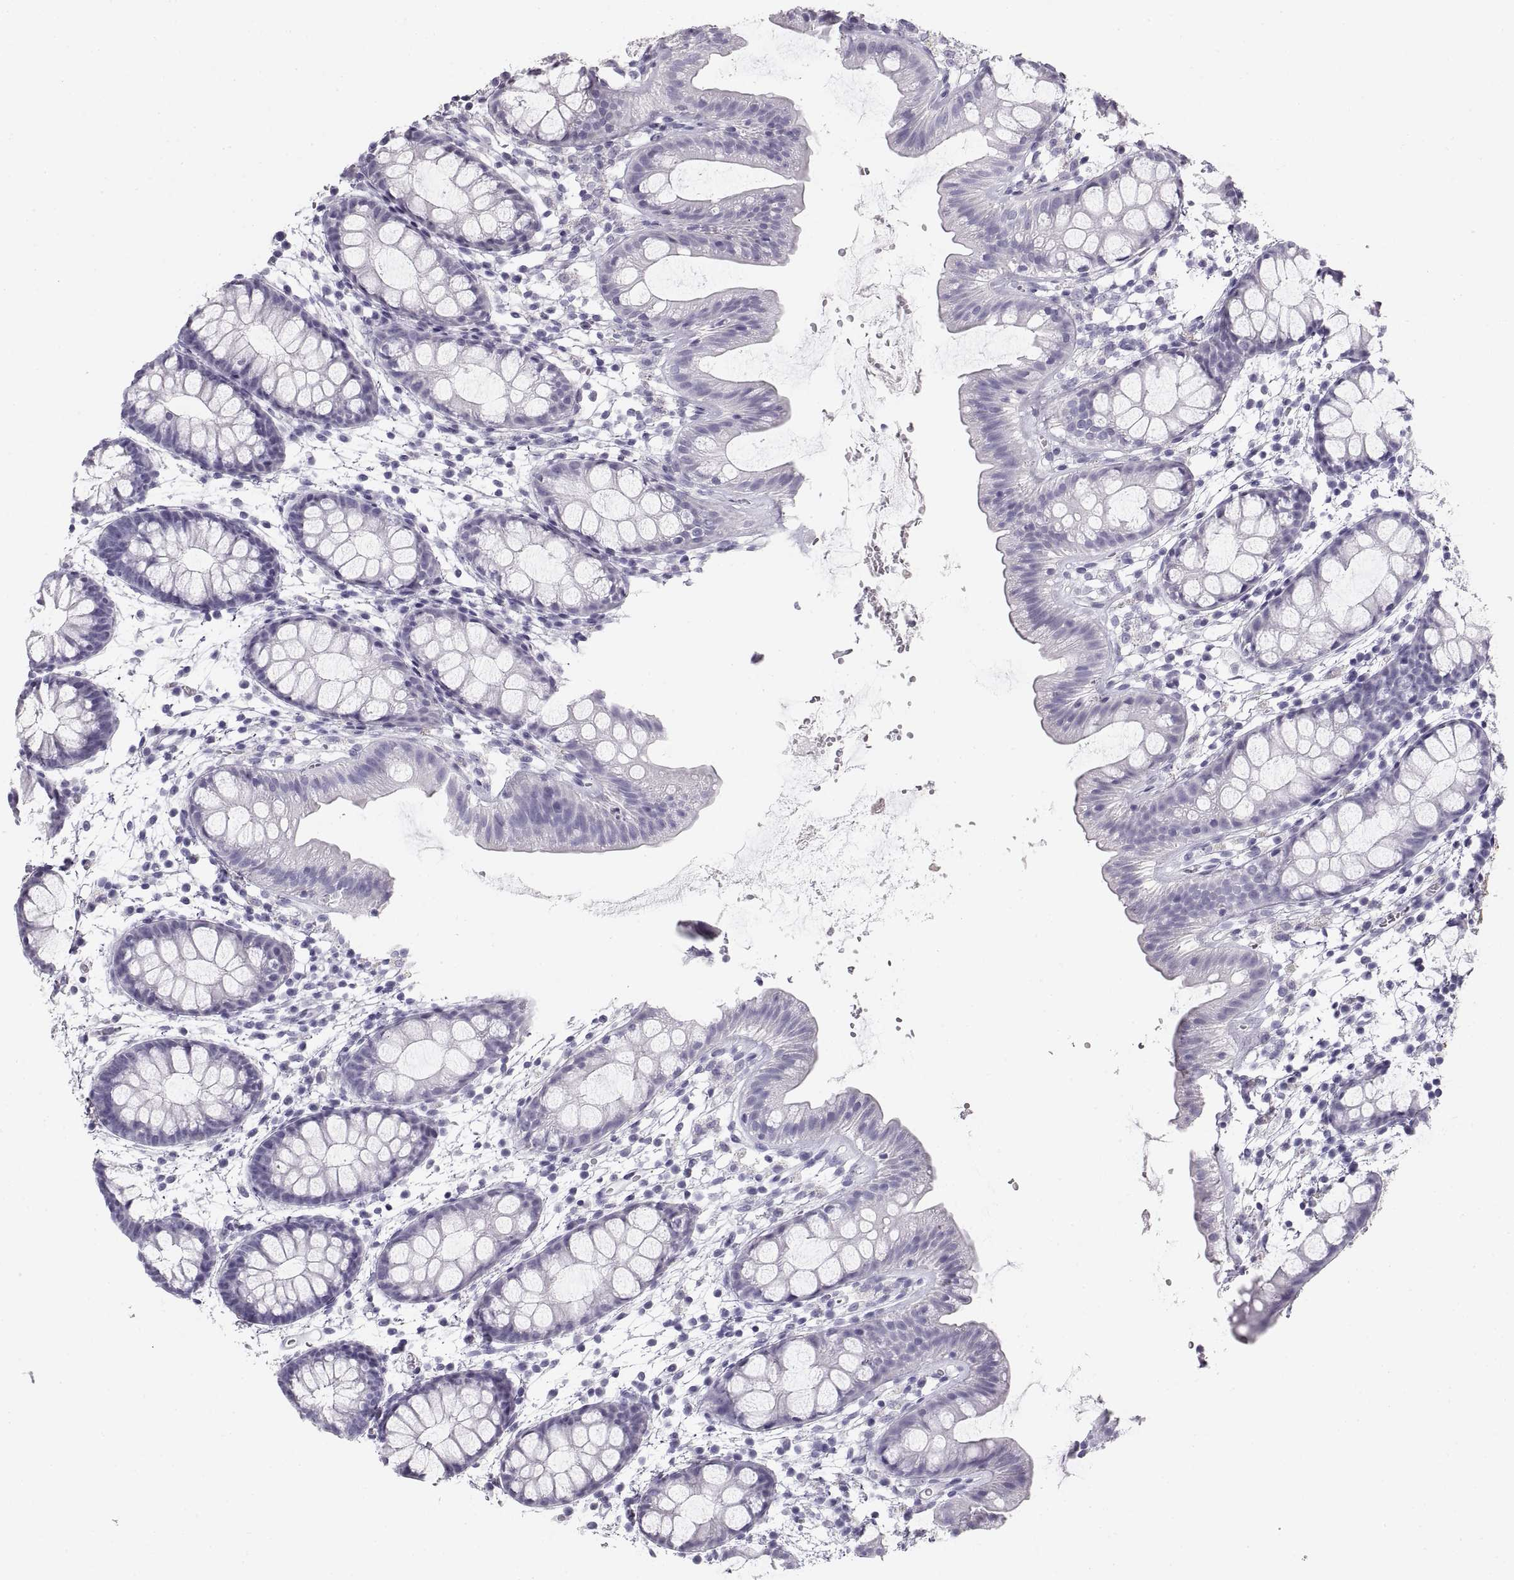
{"staining": {"intensity": "negative", "quantity": "none", "location": "none"}, "tissue": "rectum", "cell_type": "Glandular cells", "image_type": "normal", "snomed": [{"axis": "morphology", "description": "Normal tissue, NOS"}, {"axis": "topography", "description": "Rectum"}], "caption": "An IHC histopathology image of normal rectum is shown. There is no staining in glandular cells of rectum. Brightfield microscopy of IHC stained with DAB (brown) and hematoxylin (blue), captured at high magnification.", "gene": "CRYAA", "patient": {"sex": "male", "age": 57}}